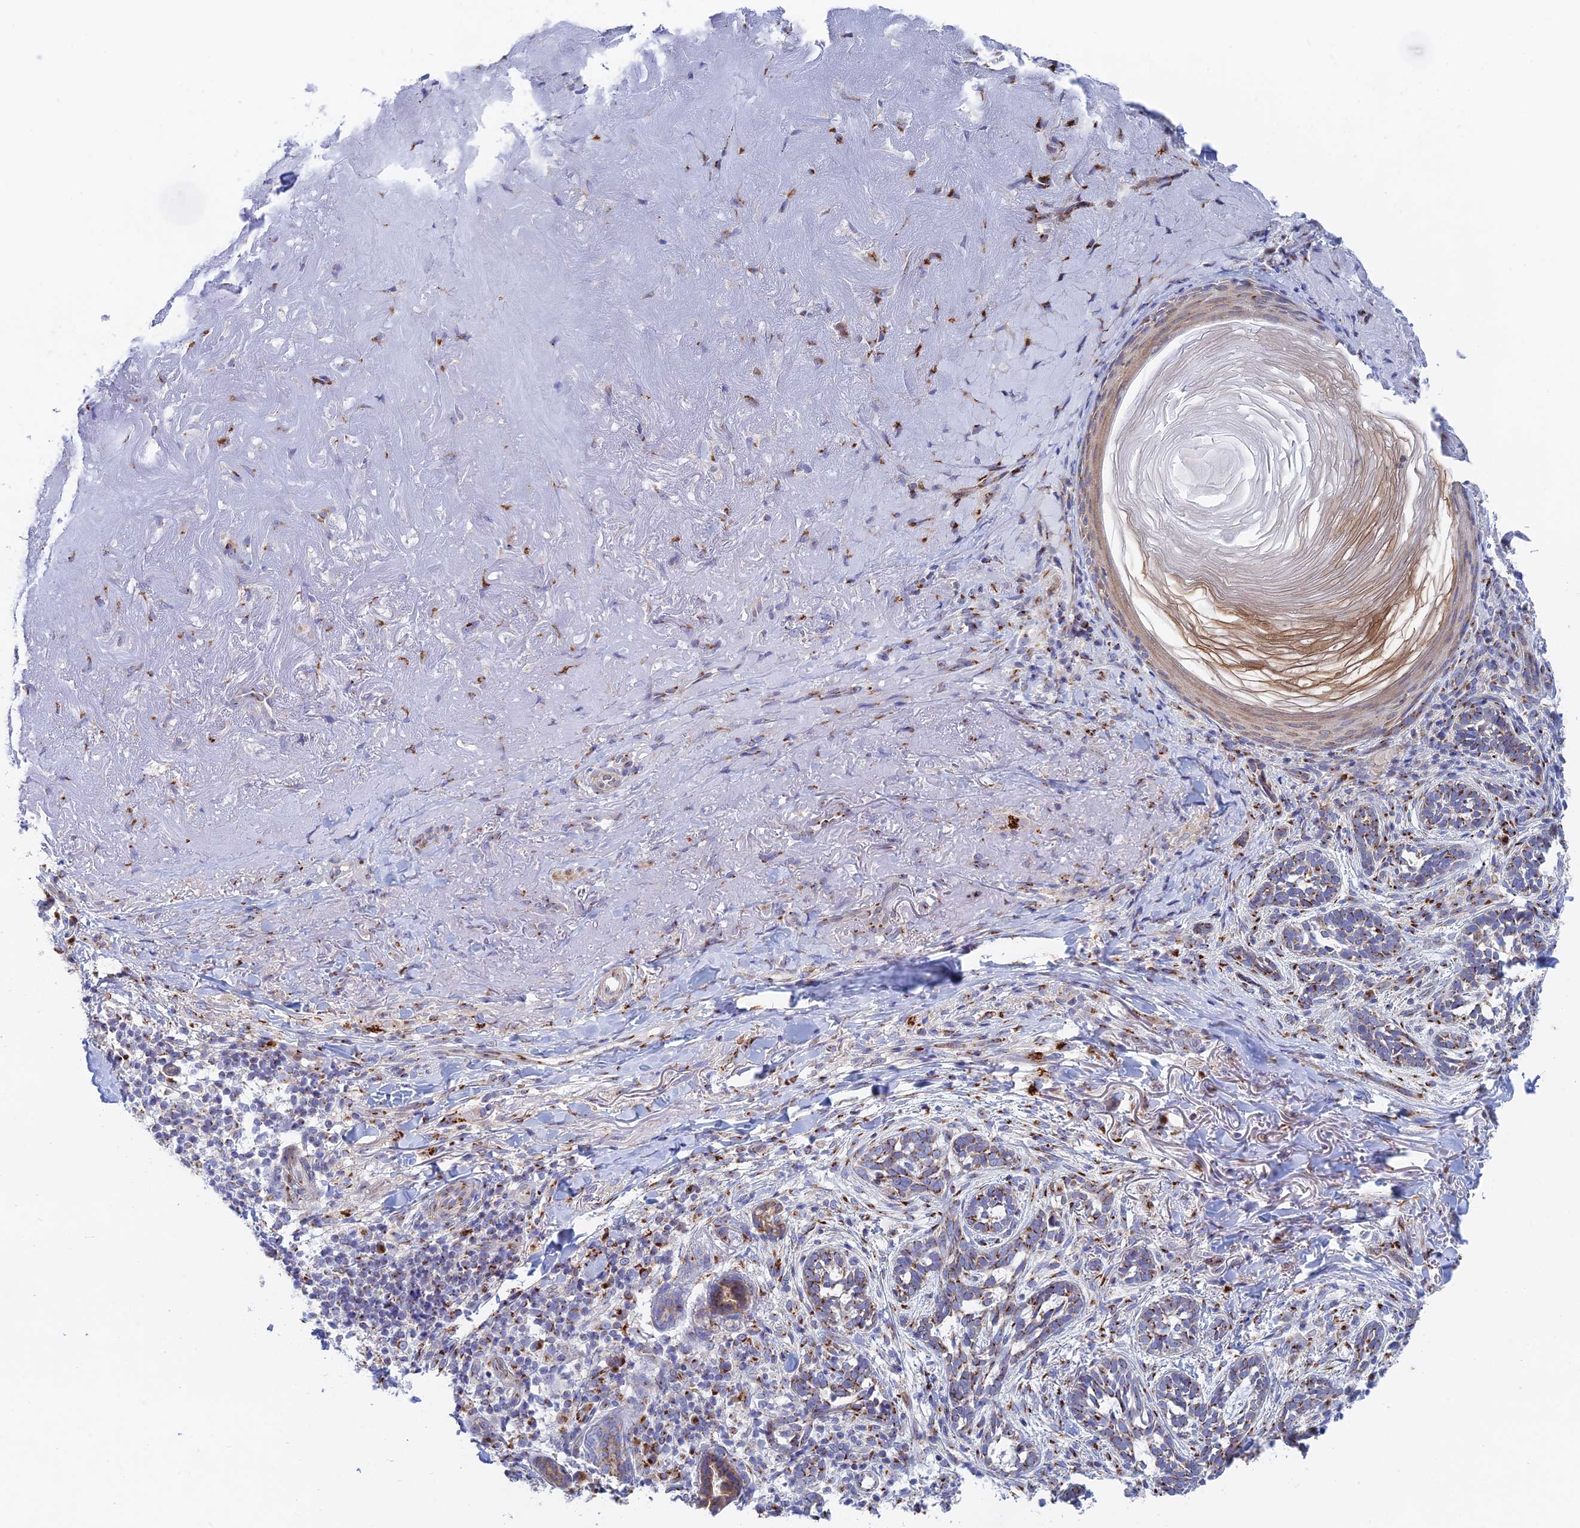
{"staining": {"intensity": "strong", "quantity": "25%-75%", "location": "cytoplasmic/membranous"}, "tissue": "skin cancer", "cell_type": "Tumor cells", "image_type": "cancer", "snomed": [{"axis": "morphology", "description": "Basal cell carcinoma"}, {"axis": "topography", "description": "Skin"}], "caption": "Skin cancer (basal cell carcinoma) stained for a protein (brown) demonstrates strong cytoplasmic/membranous positive positivity in about 25%-75% of tumor cells.", "gene": "HS2ST1", "patient": {"sex": "male", "age": 71}}